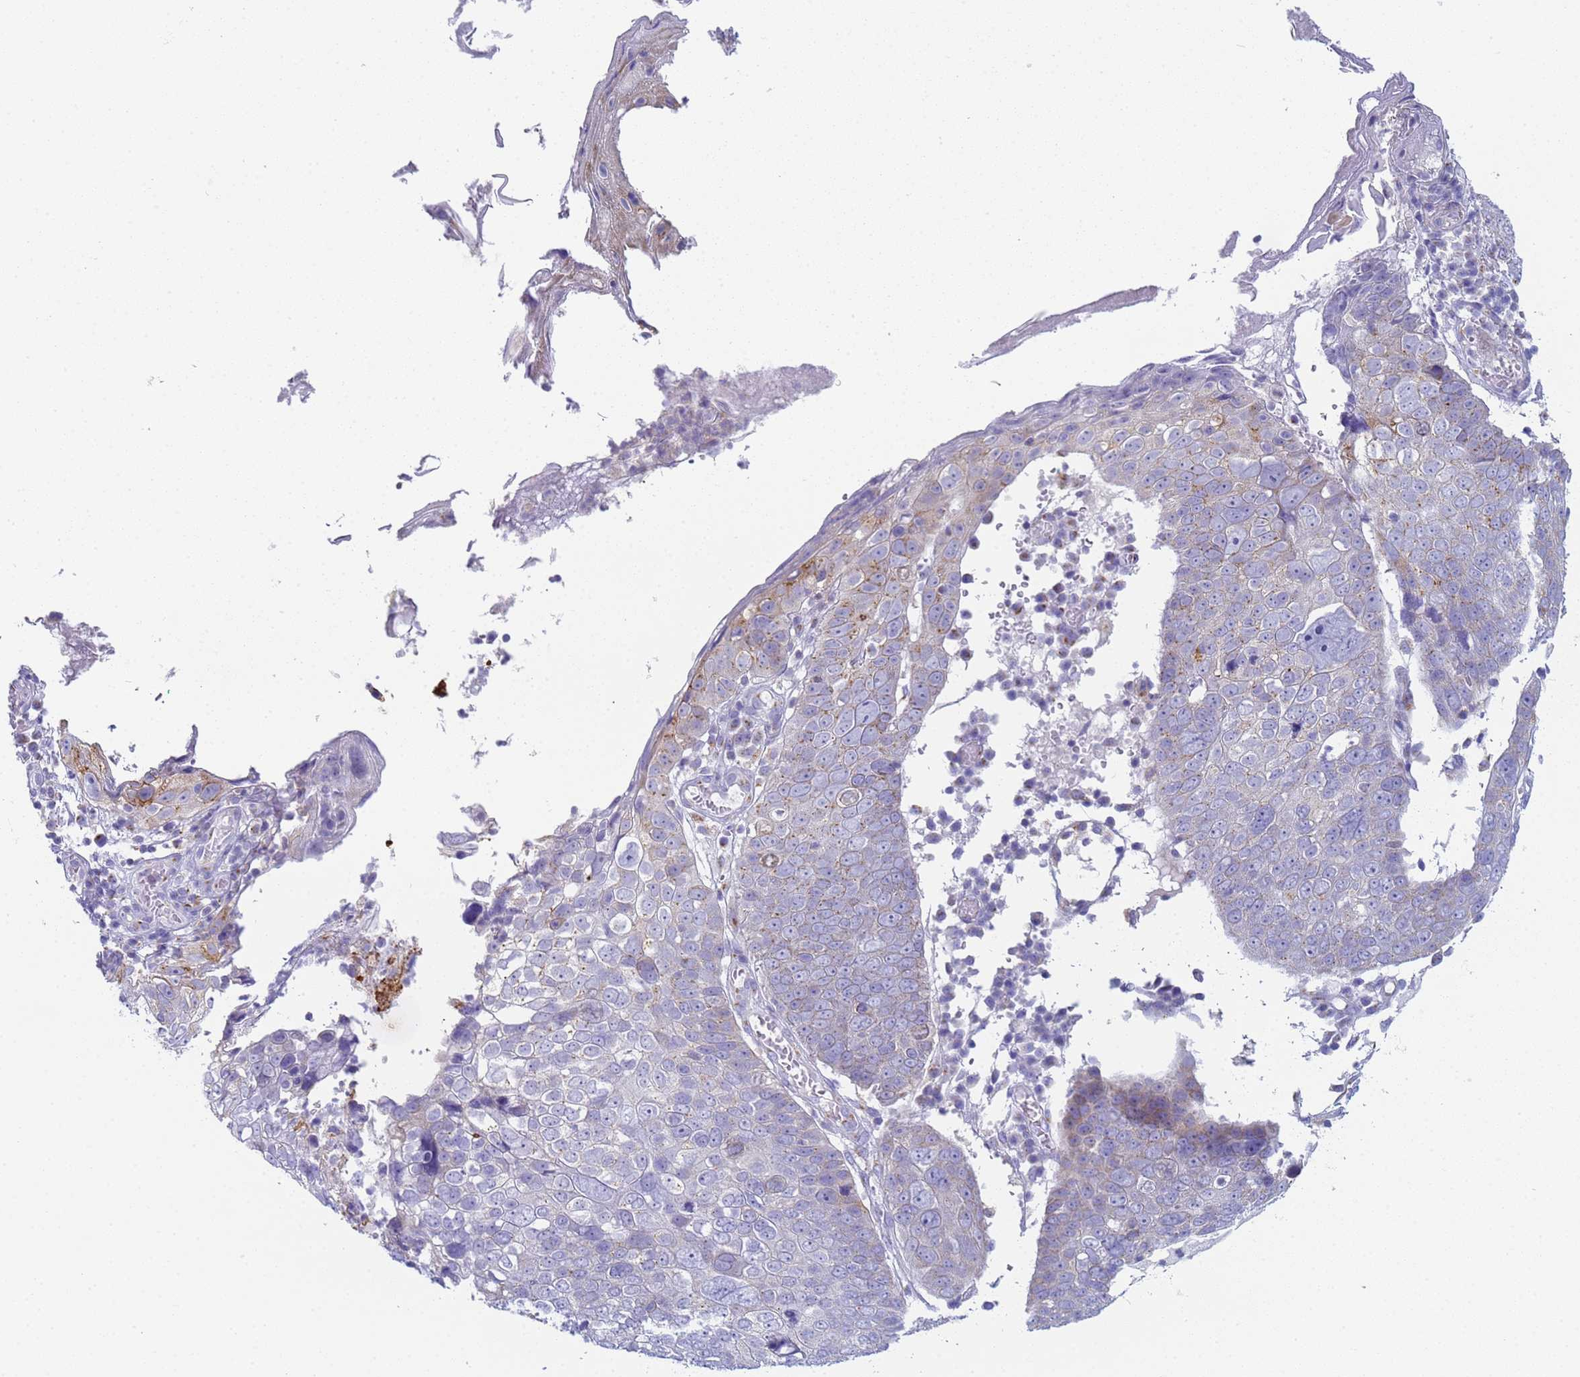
{"staining": {"intensity": "moderate", "quantity": "<25%", "location": "cytoplasmic/membranous"}, "tissue": "skin cancer", "cell_type": "Tumor cells", "image_type": "cancer", "snomed": [{"axis": "morphology", "description": "Squamous cell carcinoma, NOS"}, {"axis": "topography", "description": "Skin"}], "caption": "Immunohistochemical staining of skin cancer (squamous cell carcinoma) displays low levels of moderate cytoplasmic/membranous expression in approximately <25% of tumor cells.", "gene": "CR1", "patient": {"sex": "male", "age": 71}}